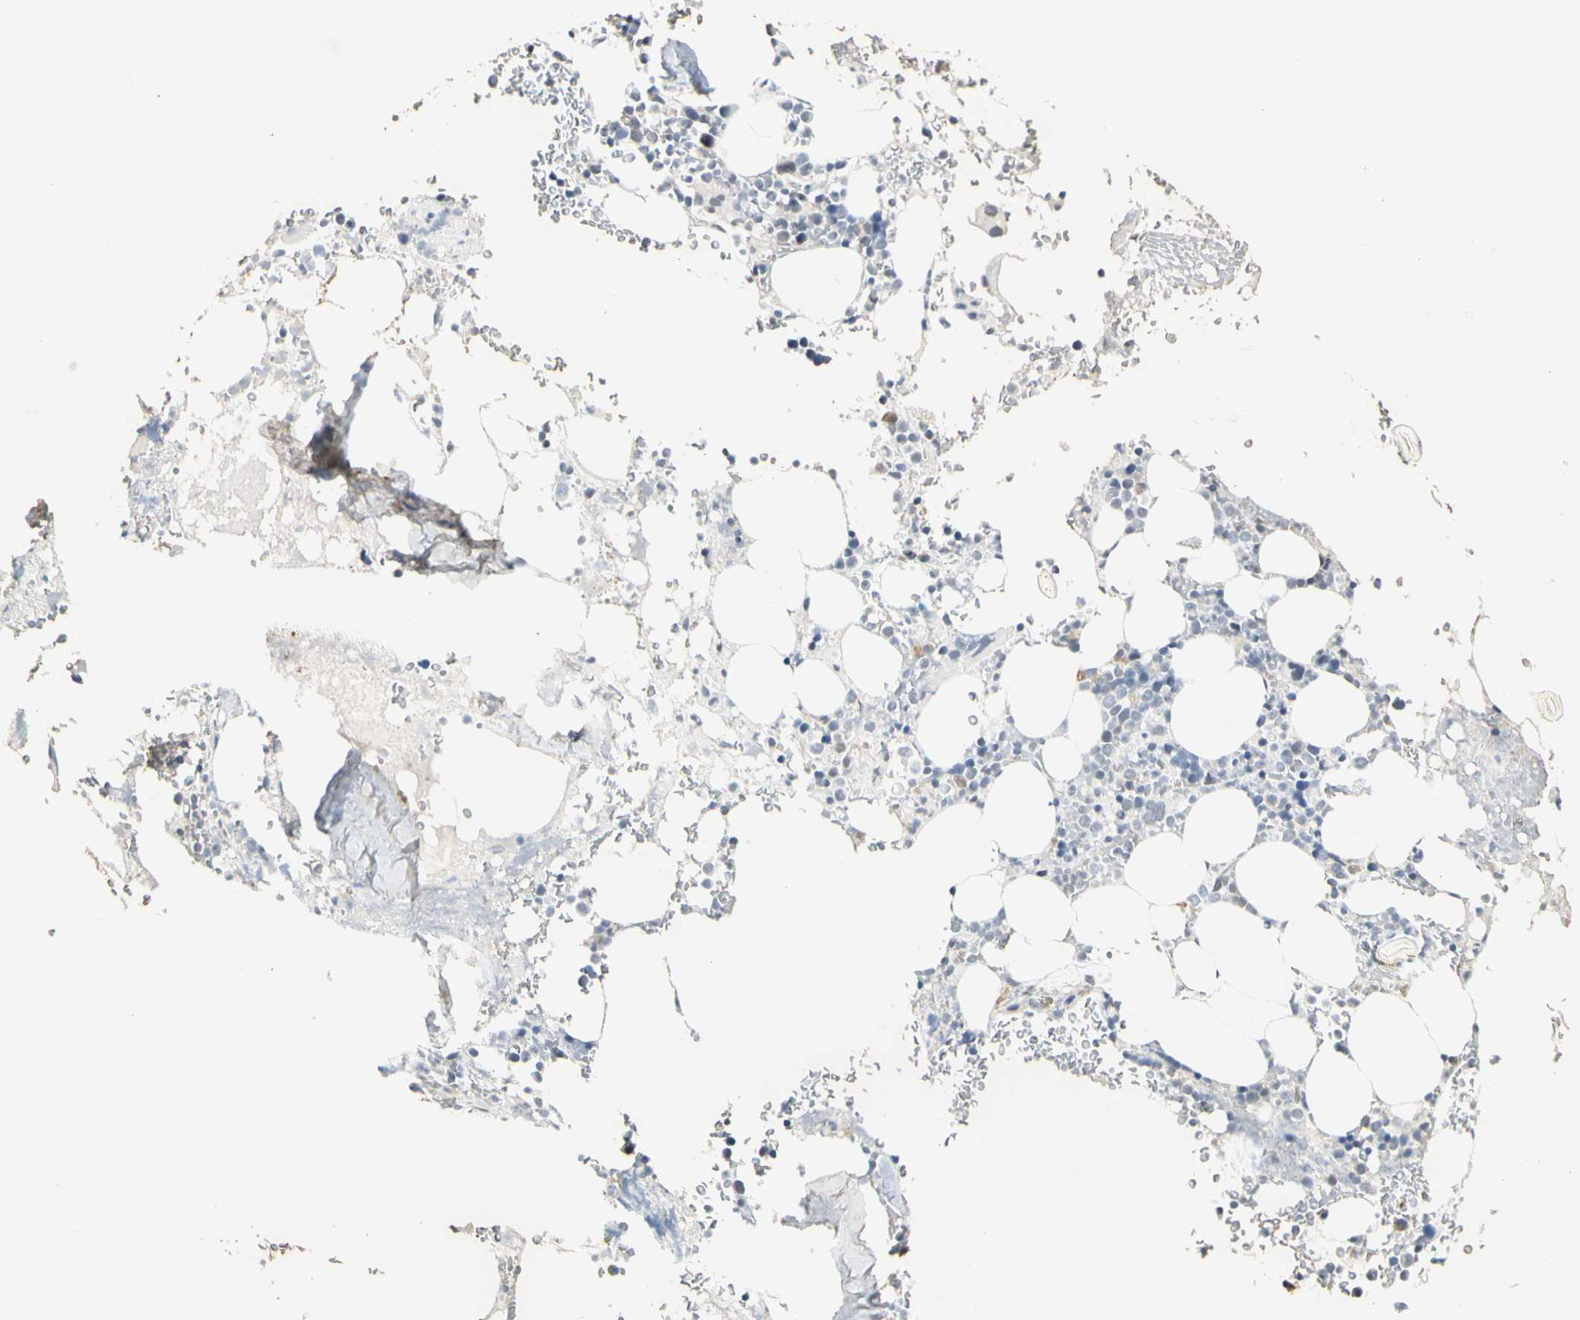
{"staining": {"intensity": "negative", "quantity": "none", "location": "none"}, "tissue": "bone marrow", "cell_type": "Hematopoietic cells", "image_type": "normal", "snomed": [{"axis": "morphology", "description": "Normal tissue, NOS"}, {"axis": "topography", "description": "Bone marrow"}], "caption": "An image of bone marrow stained for a protein demonstrates no brown staining in hematopoietic cells.", "gene": "GREM1", "patient": {"sex": "female", "age": 73}}